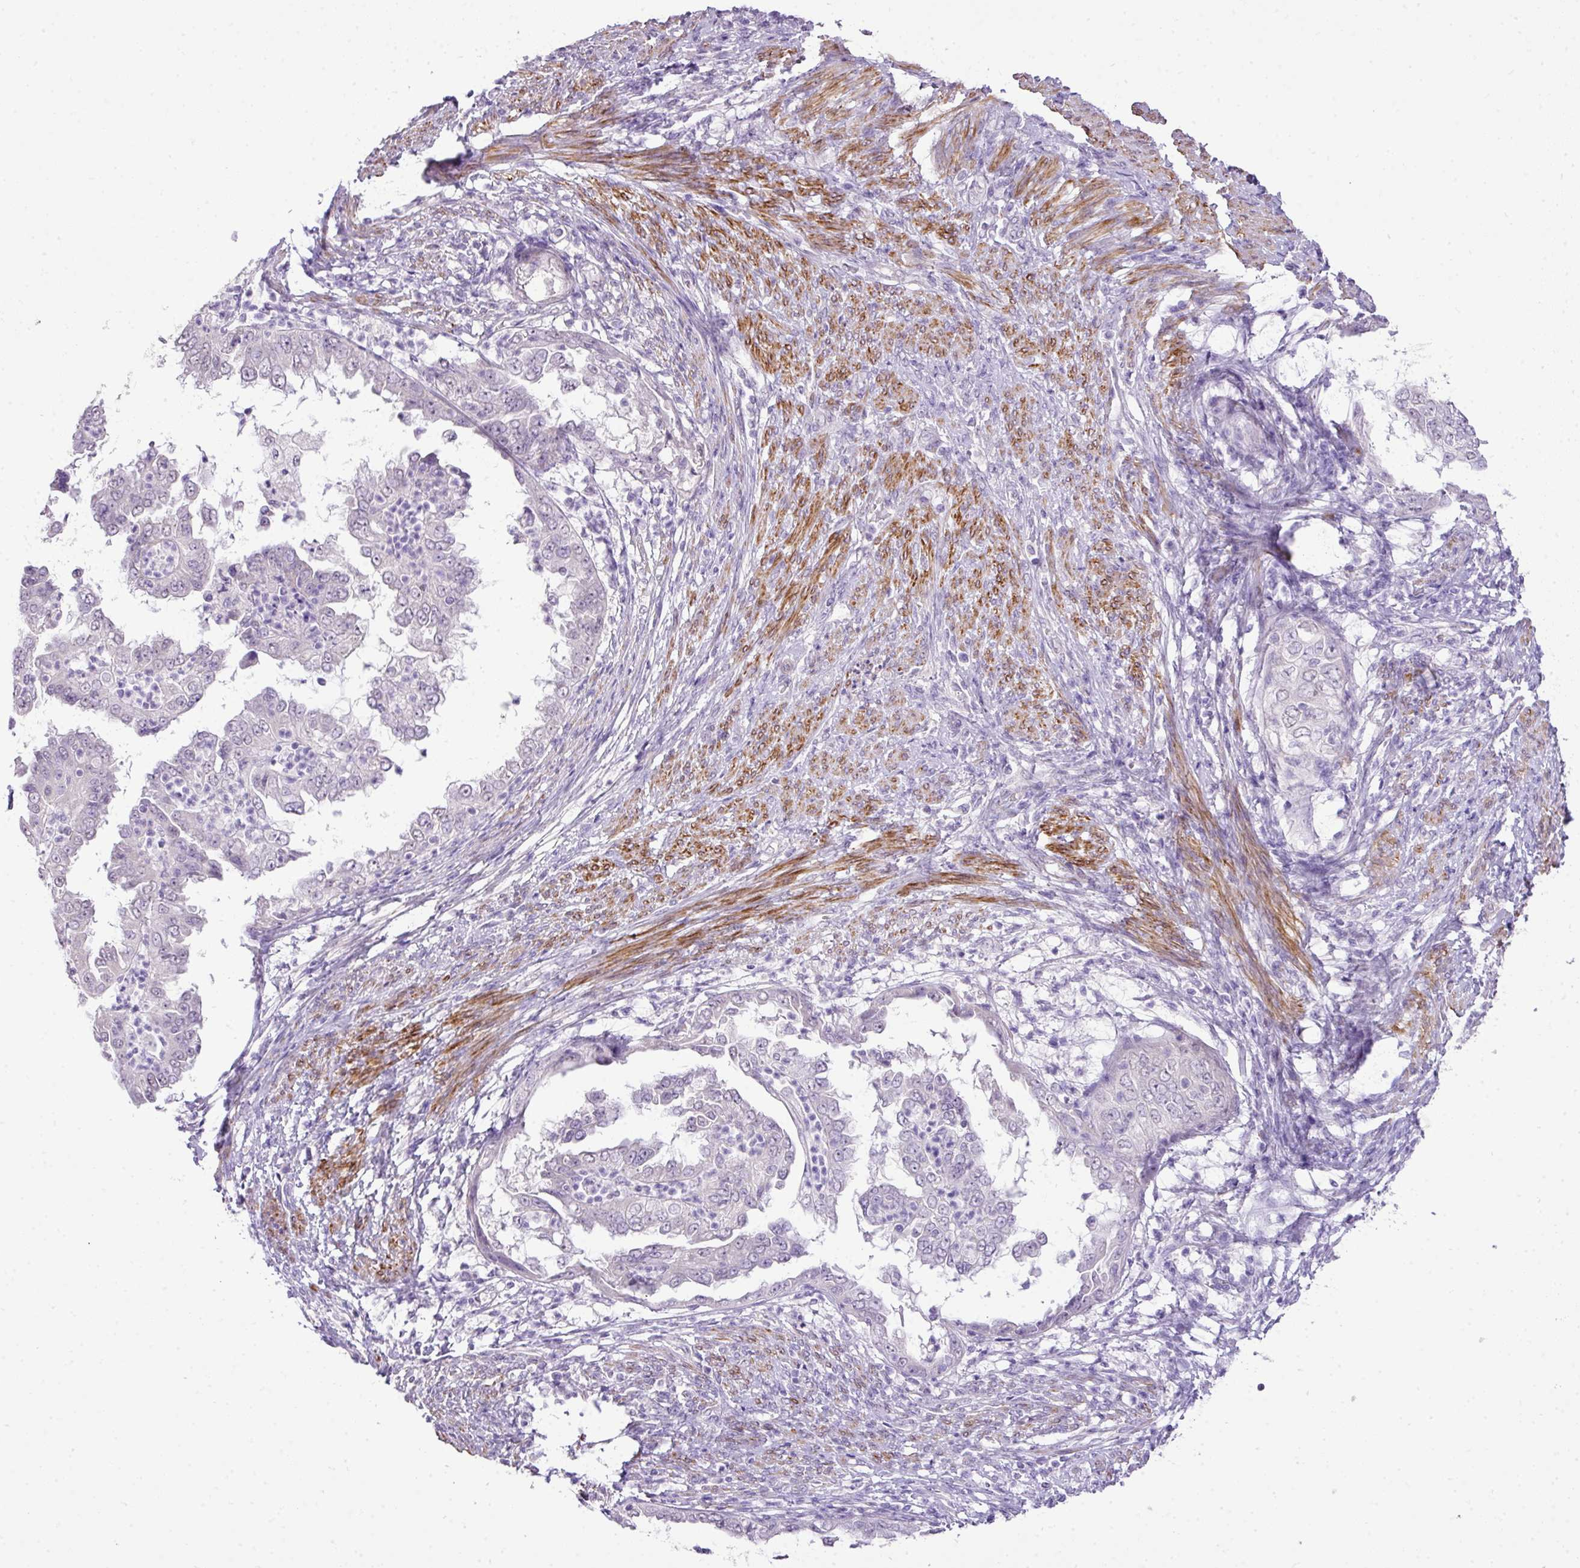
{"staining": {"intensity": "negative", "quantity": "none", "location": "none"}, "tissue": "endometrial cancer", "cell_type": "Tumor cells", "image_type": "cancer", "snomed": [{"axis": "morphology", "description": "Adenocarcinoma, NOS"}, {"axis": "topography", "description": "Endometrium"}], "caption": "Endometrial cancer was stained to show a protein in brown. There is no significant staining in tumor cells.", "gene": "DIP2A", "patient": {"sex": "female", "age": 85}}